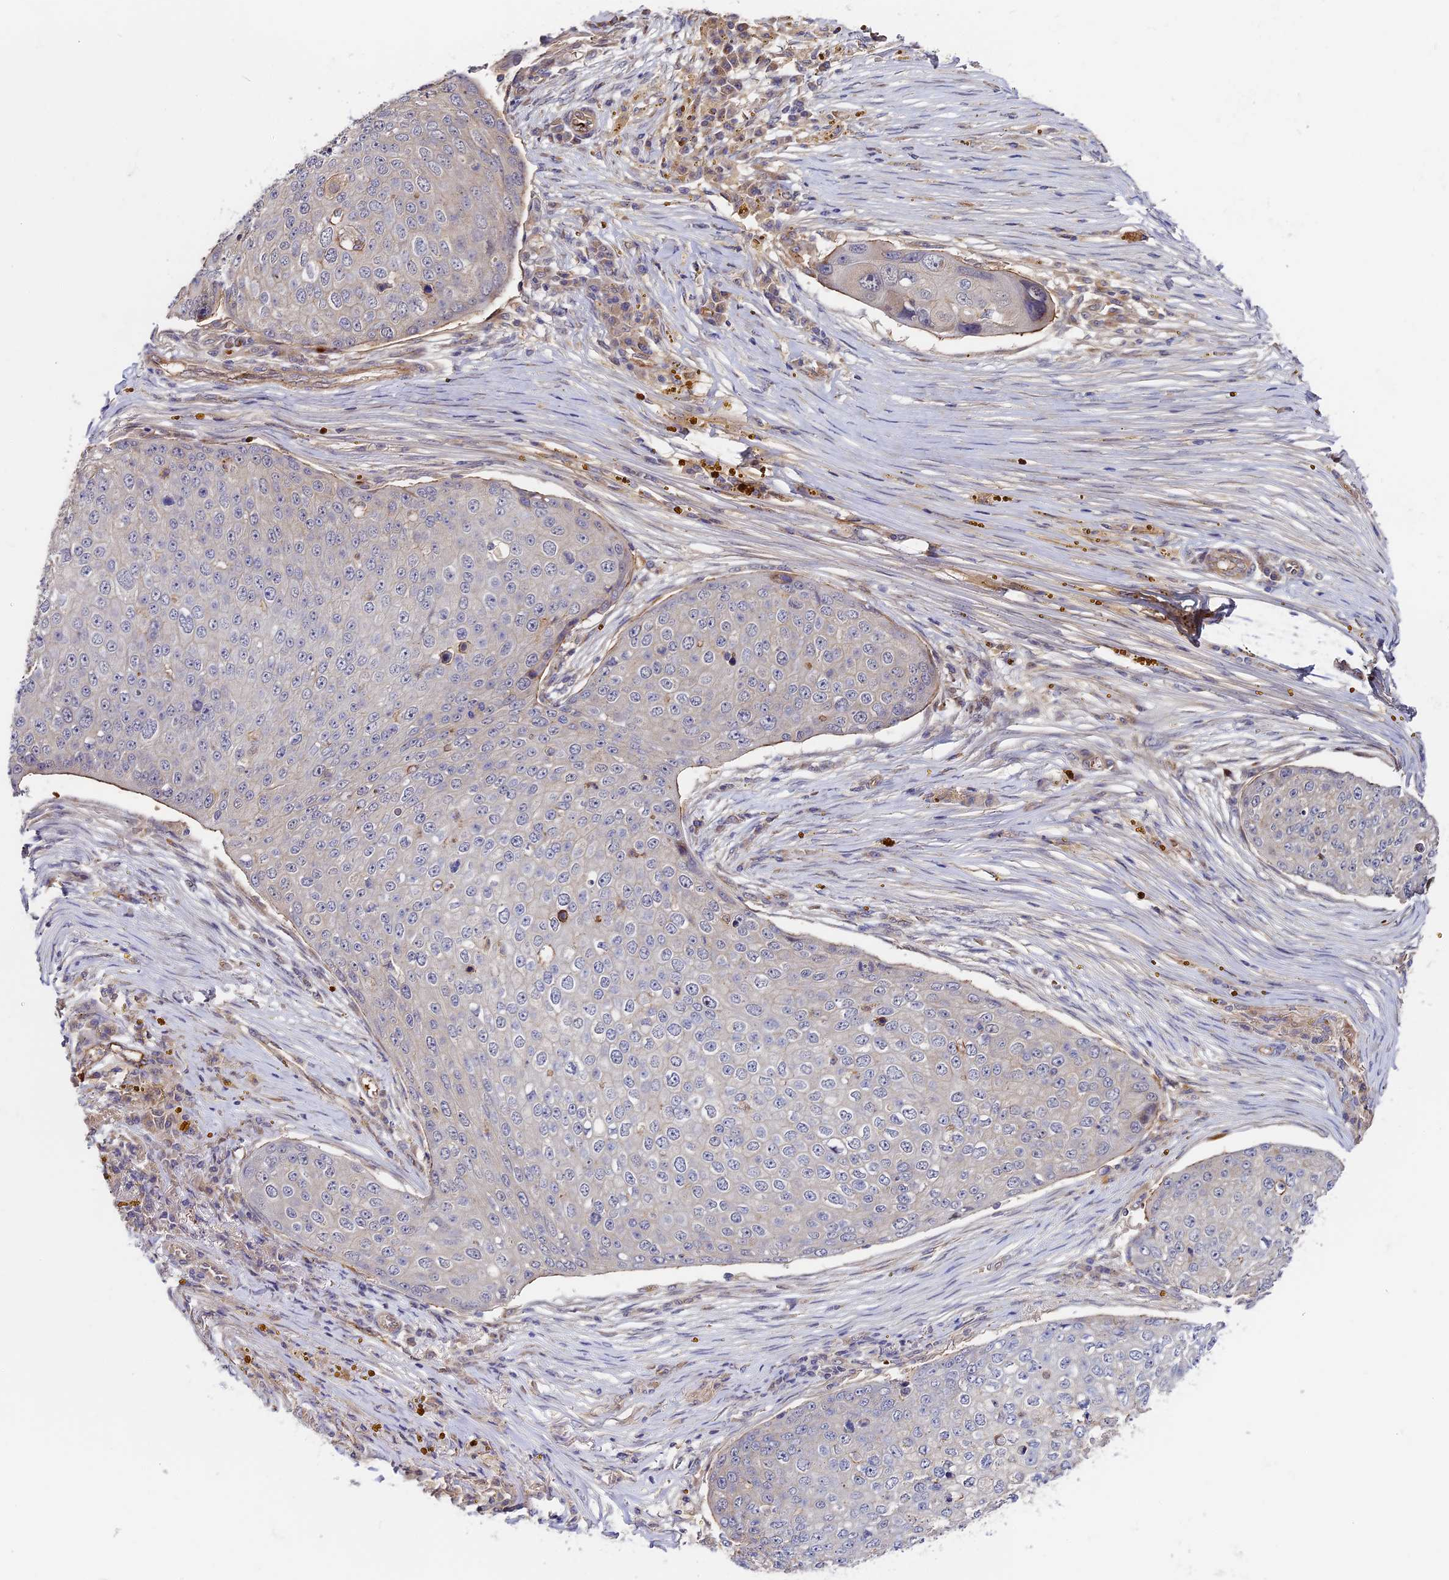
{"staining": {"intensity": "negative", "quantity": "none", "location": "none"}, "tissue": "skin cancer", "cell_type": "Tumor cells", "image_type": "cancer", "snomed": [{"axis": "morphology", "description": "Squamous cell carcinoma, NOS"}, {"axis": "topography", "description": "Skin"}], "caption": "A histopathology image of squamous cell carcinoma (skin) stained for a protein shows no brown staining in tumor cells.", "gene": "MISP3", "patient": {"sex": "male", "age": 71}}